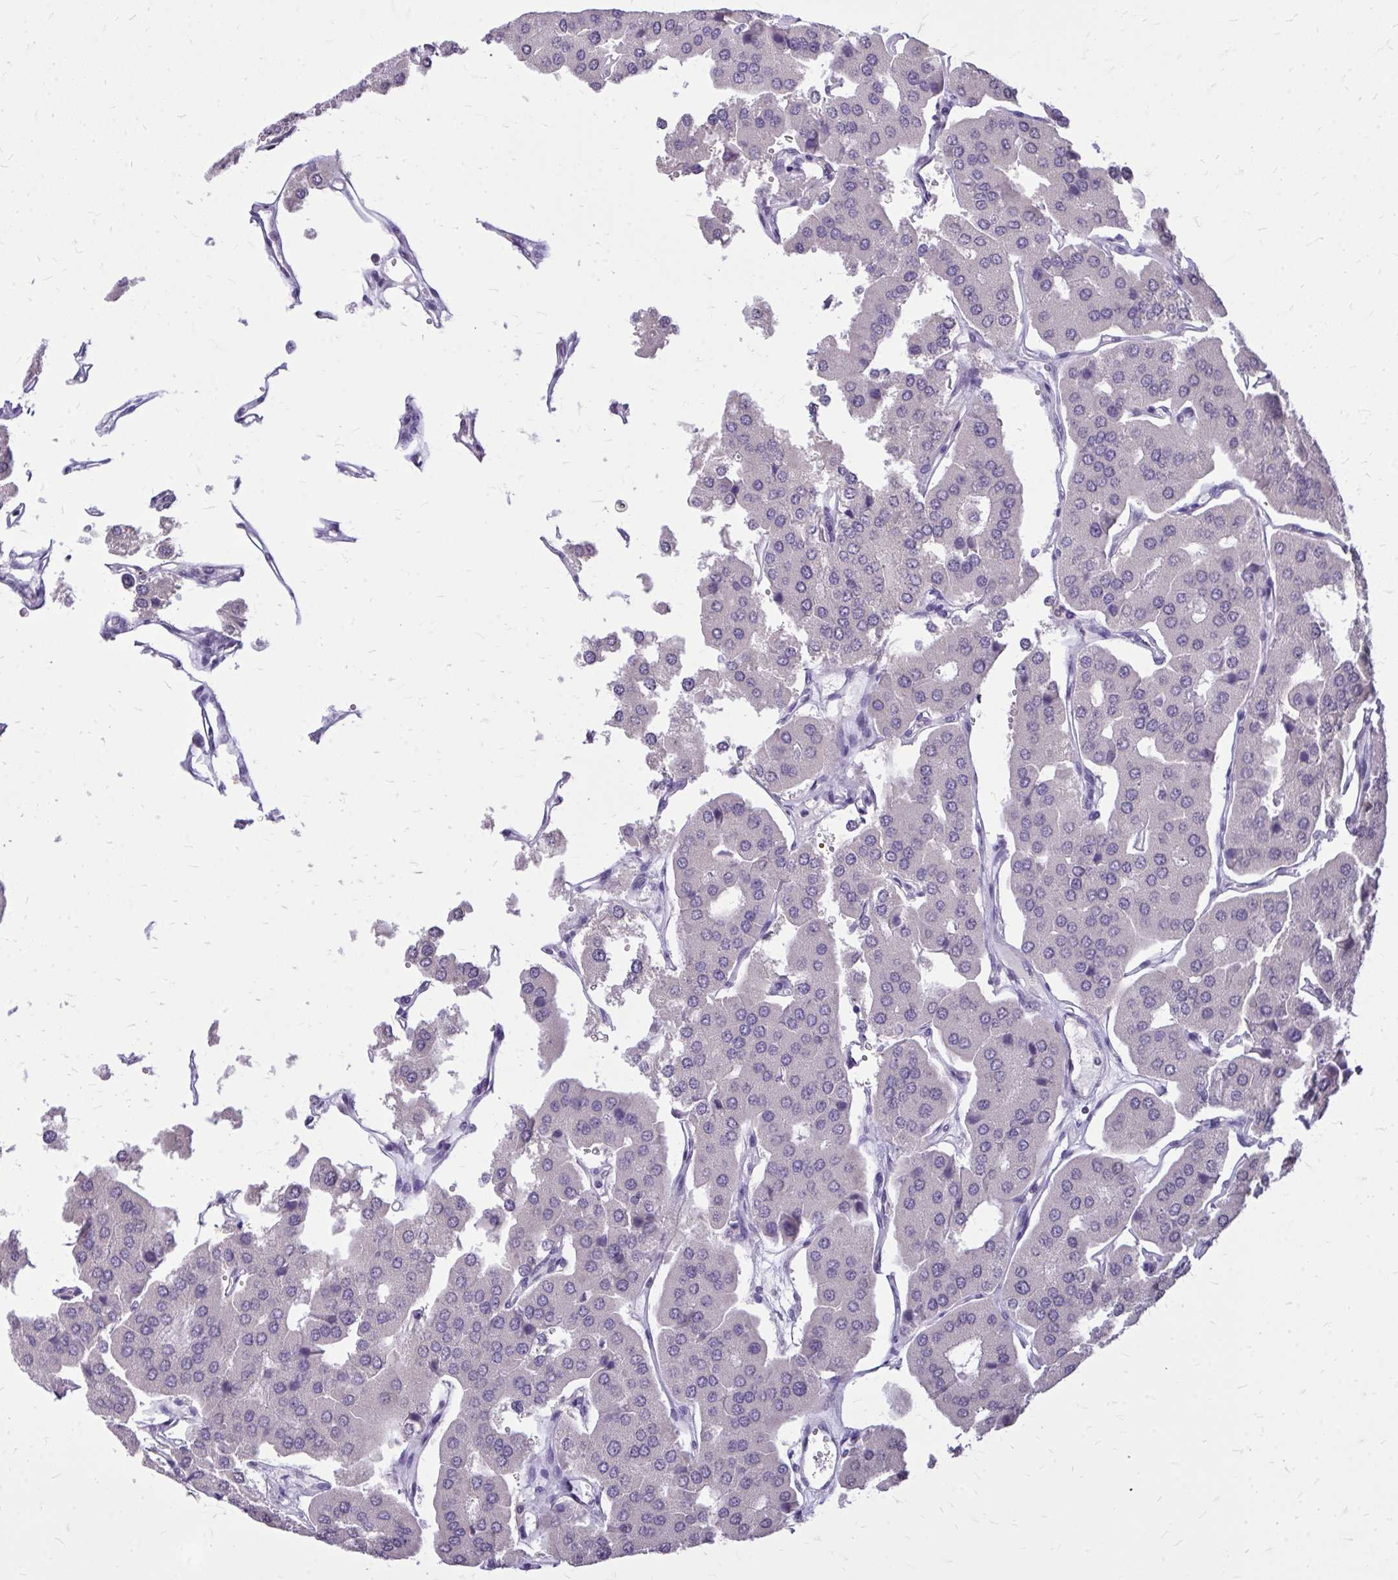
{"staining": {"intensity": "negative", "quantity": "none", "location": "none"}, "tissue": "parathyroid gland", "cell_type": "Glandular cells", "image_type": "normal", "snomed": [{"axis": "morphology", "description": "Normal tissue, NOS"}, {"axis": "morphology", "description": "Adenoma, NOS"}, {"axis": "topography", "description": "Parathyroid gland"}], "caption": "An IHC photomicrograph of unremarkable parathyroid gland is shown. There is no staining in glandular cells of parathyroid gland. (DAB (3,3'-diaminobenzidine) IHC, high magnification).", "gene": "AKAP5", "patient": {"sex": "female", "age": 86}}